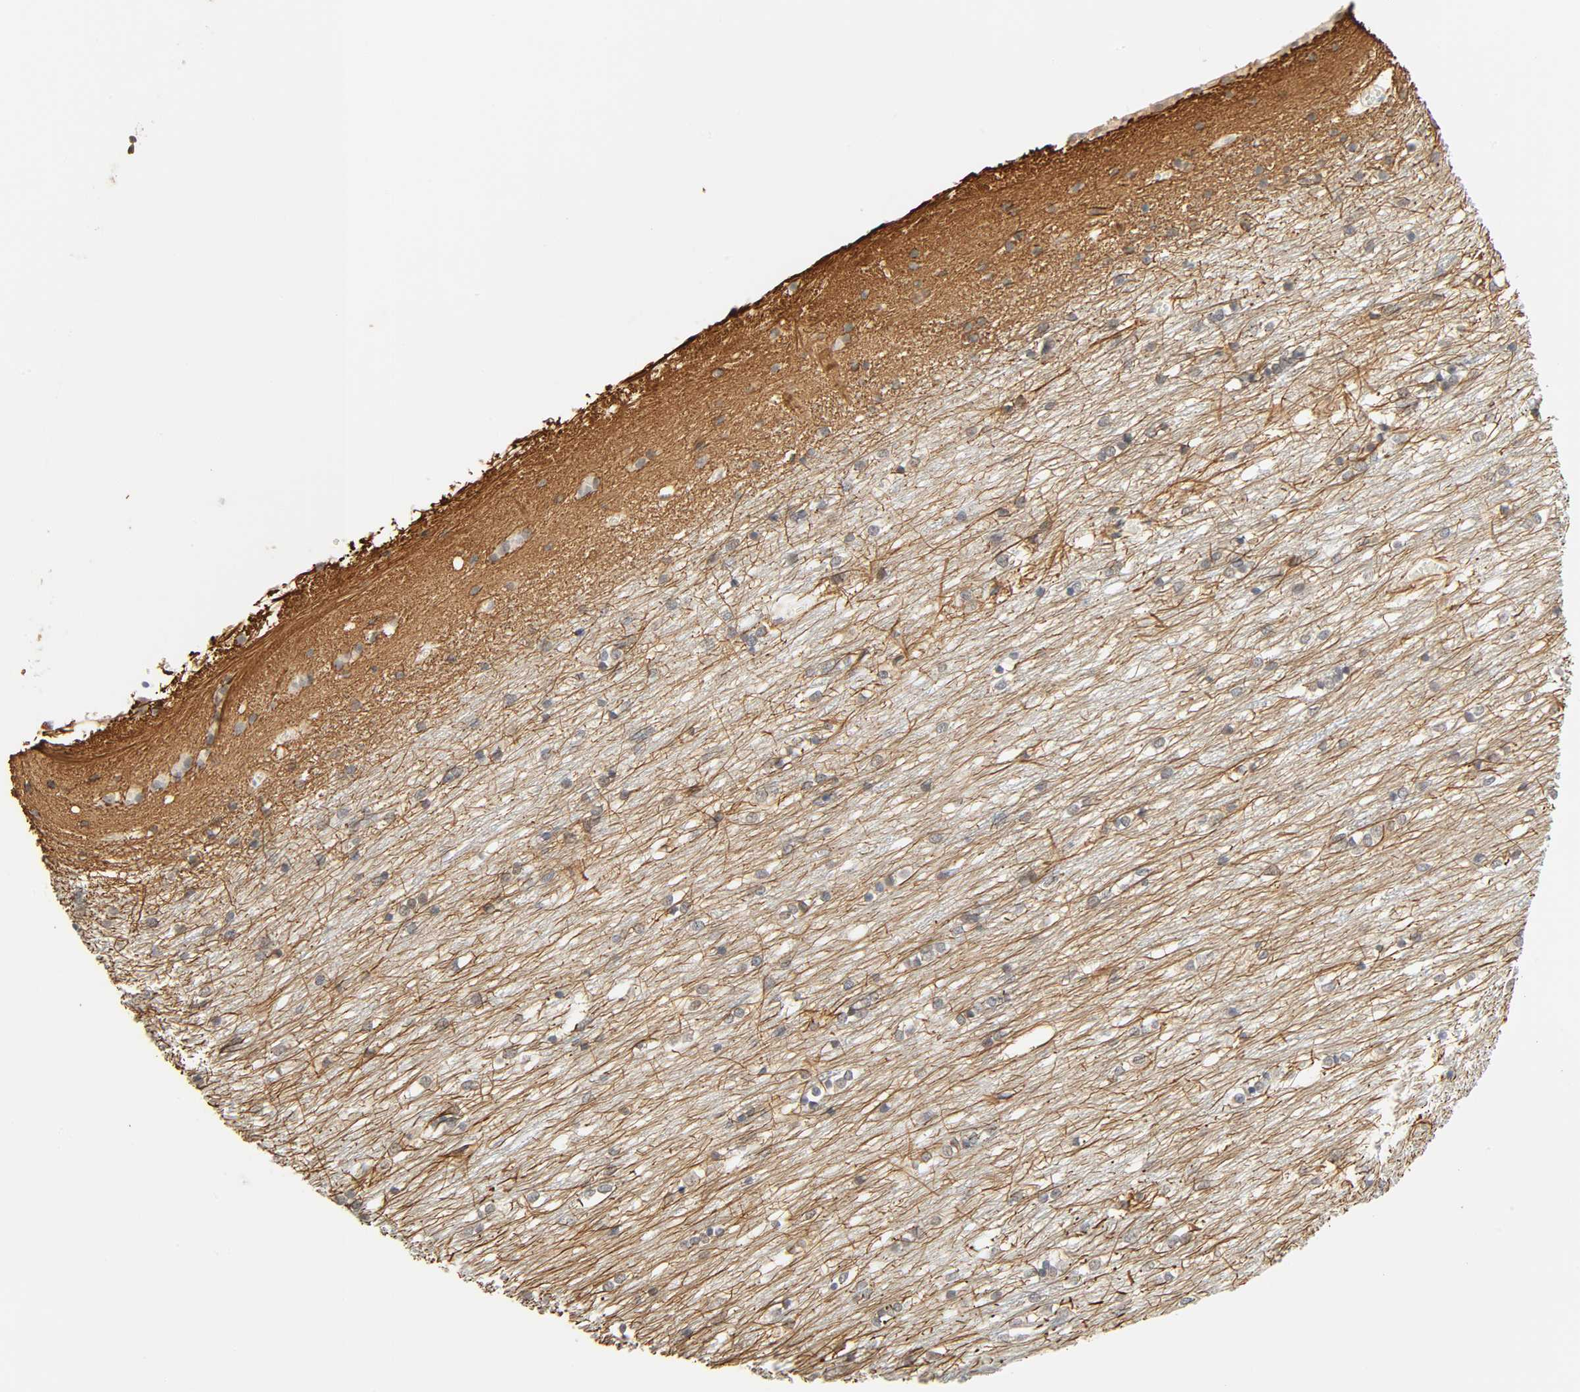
{"staining": {"intensity": "strong", "quantity": "<25%", "location": "cytoplasmic/membranous"}, "tissue": "caudate", "cell_type": "Glial cells", "image_type": "normal", "snomed": [{"axis": "morphology", "description": "Normal tissue, NOS"}, {"axis": "topography", "description": "Lateral ventricle wall"}], "caption": "Immunohistochemical staining of benign human caudate exhibits strong cytoplasmic/membranous protein staining in about <25% of glial cells. Using DAB (3,3'-diaminobenzidine) (brown) and hematoxylin (blue) stains, captured at high magnification using brightfield microscopy.", "gene": "ACSS2", "patient": {"sex": "female", "age": 19}}